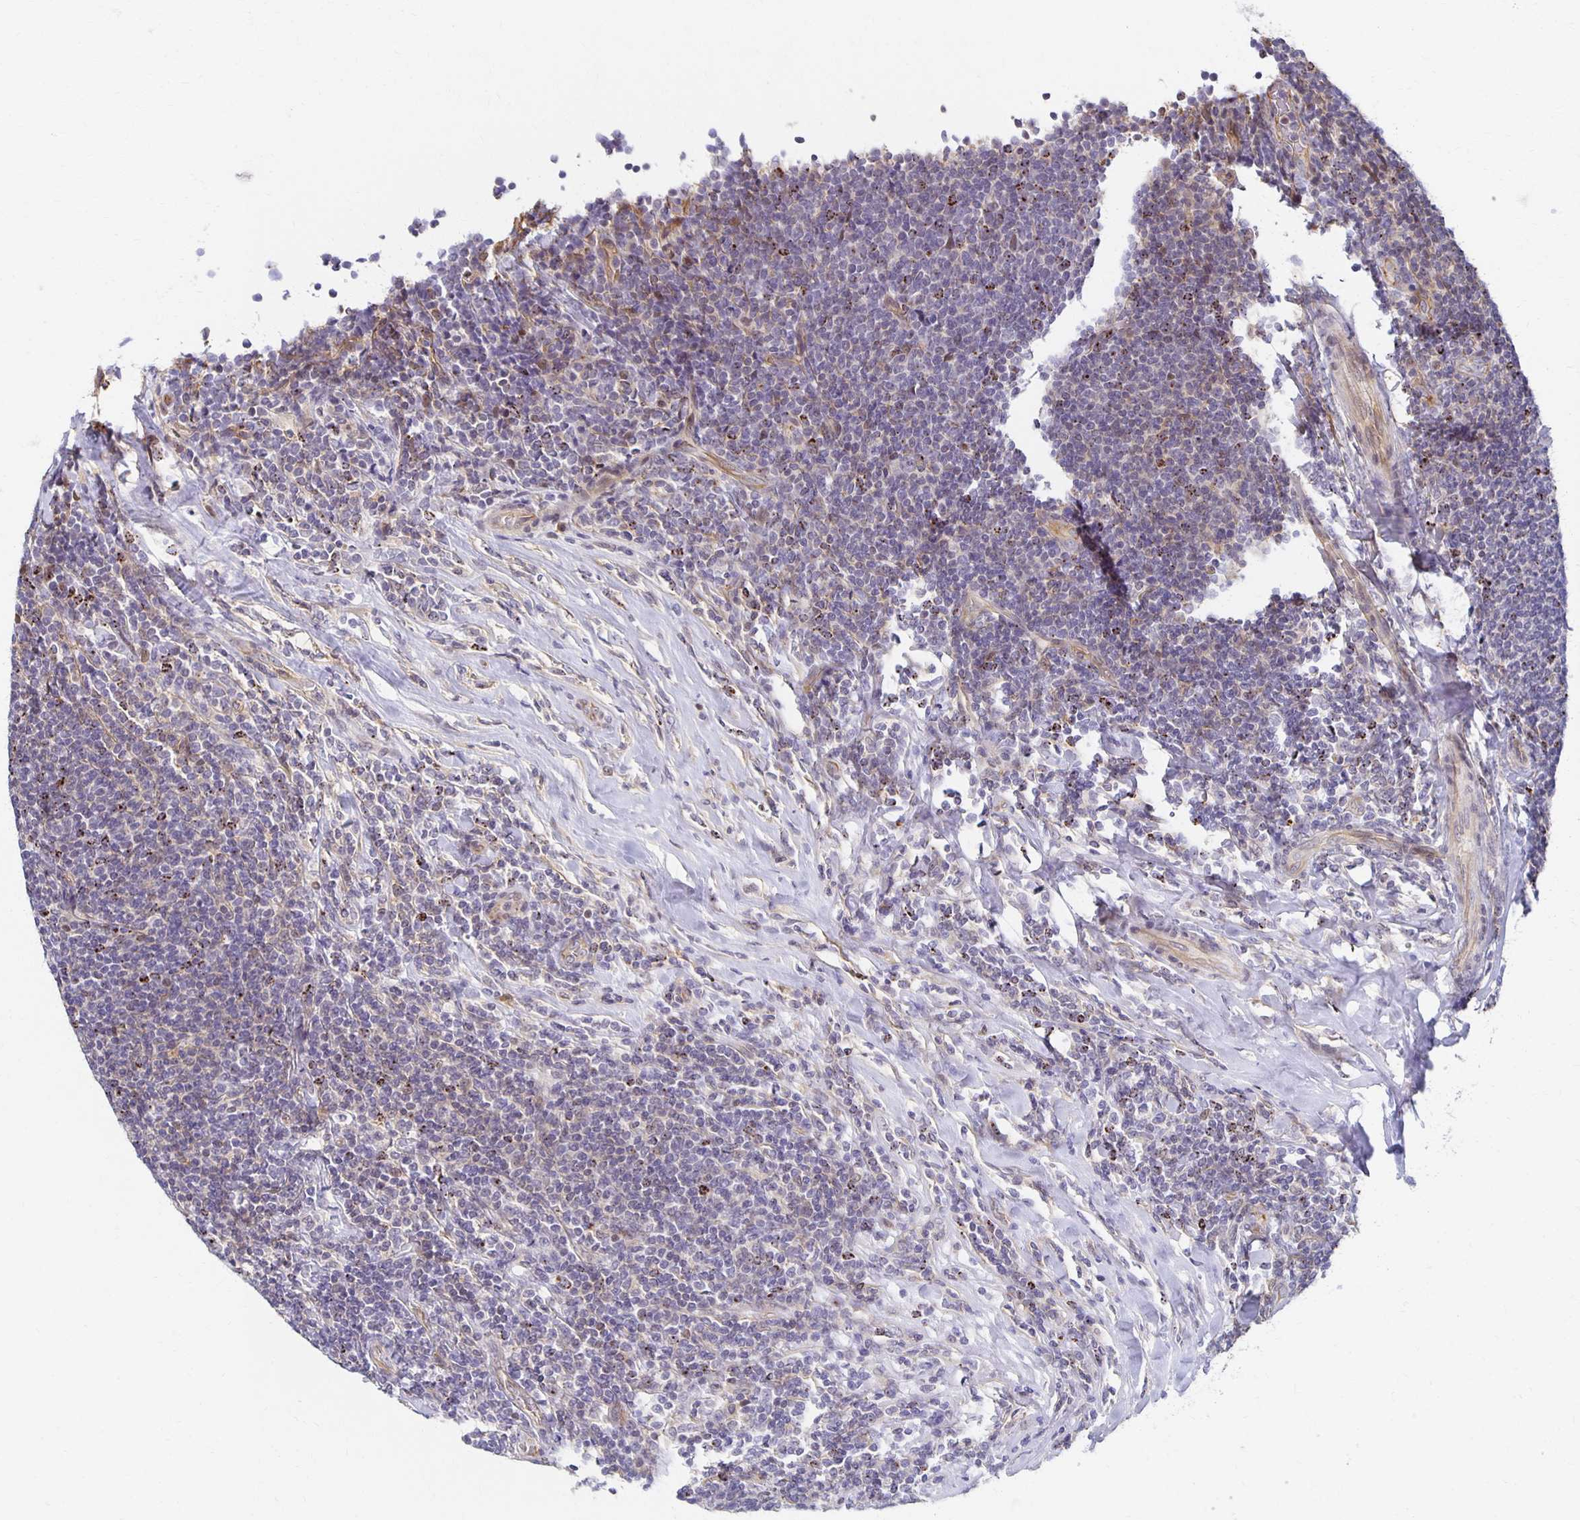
{"staining": {"intensity": "negative", "quantity": "none", "location": "none"}, "tissue": "lymphoma", "cell_type": "Tumor cells", "image_type": "cancer", "snomed": [{"axis": "morphology", "description": "Malignant lymphoma, non-Hodgkin's type, Low grade"}, {"axis": "topography", "description": "Lymph node"}], "caption": "Immunohistochemistry of lymphoma exhibits no positivity in tumor cells.", "gene": "SORL1", "patient": {"sex": "male", "age": 52}}